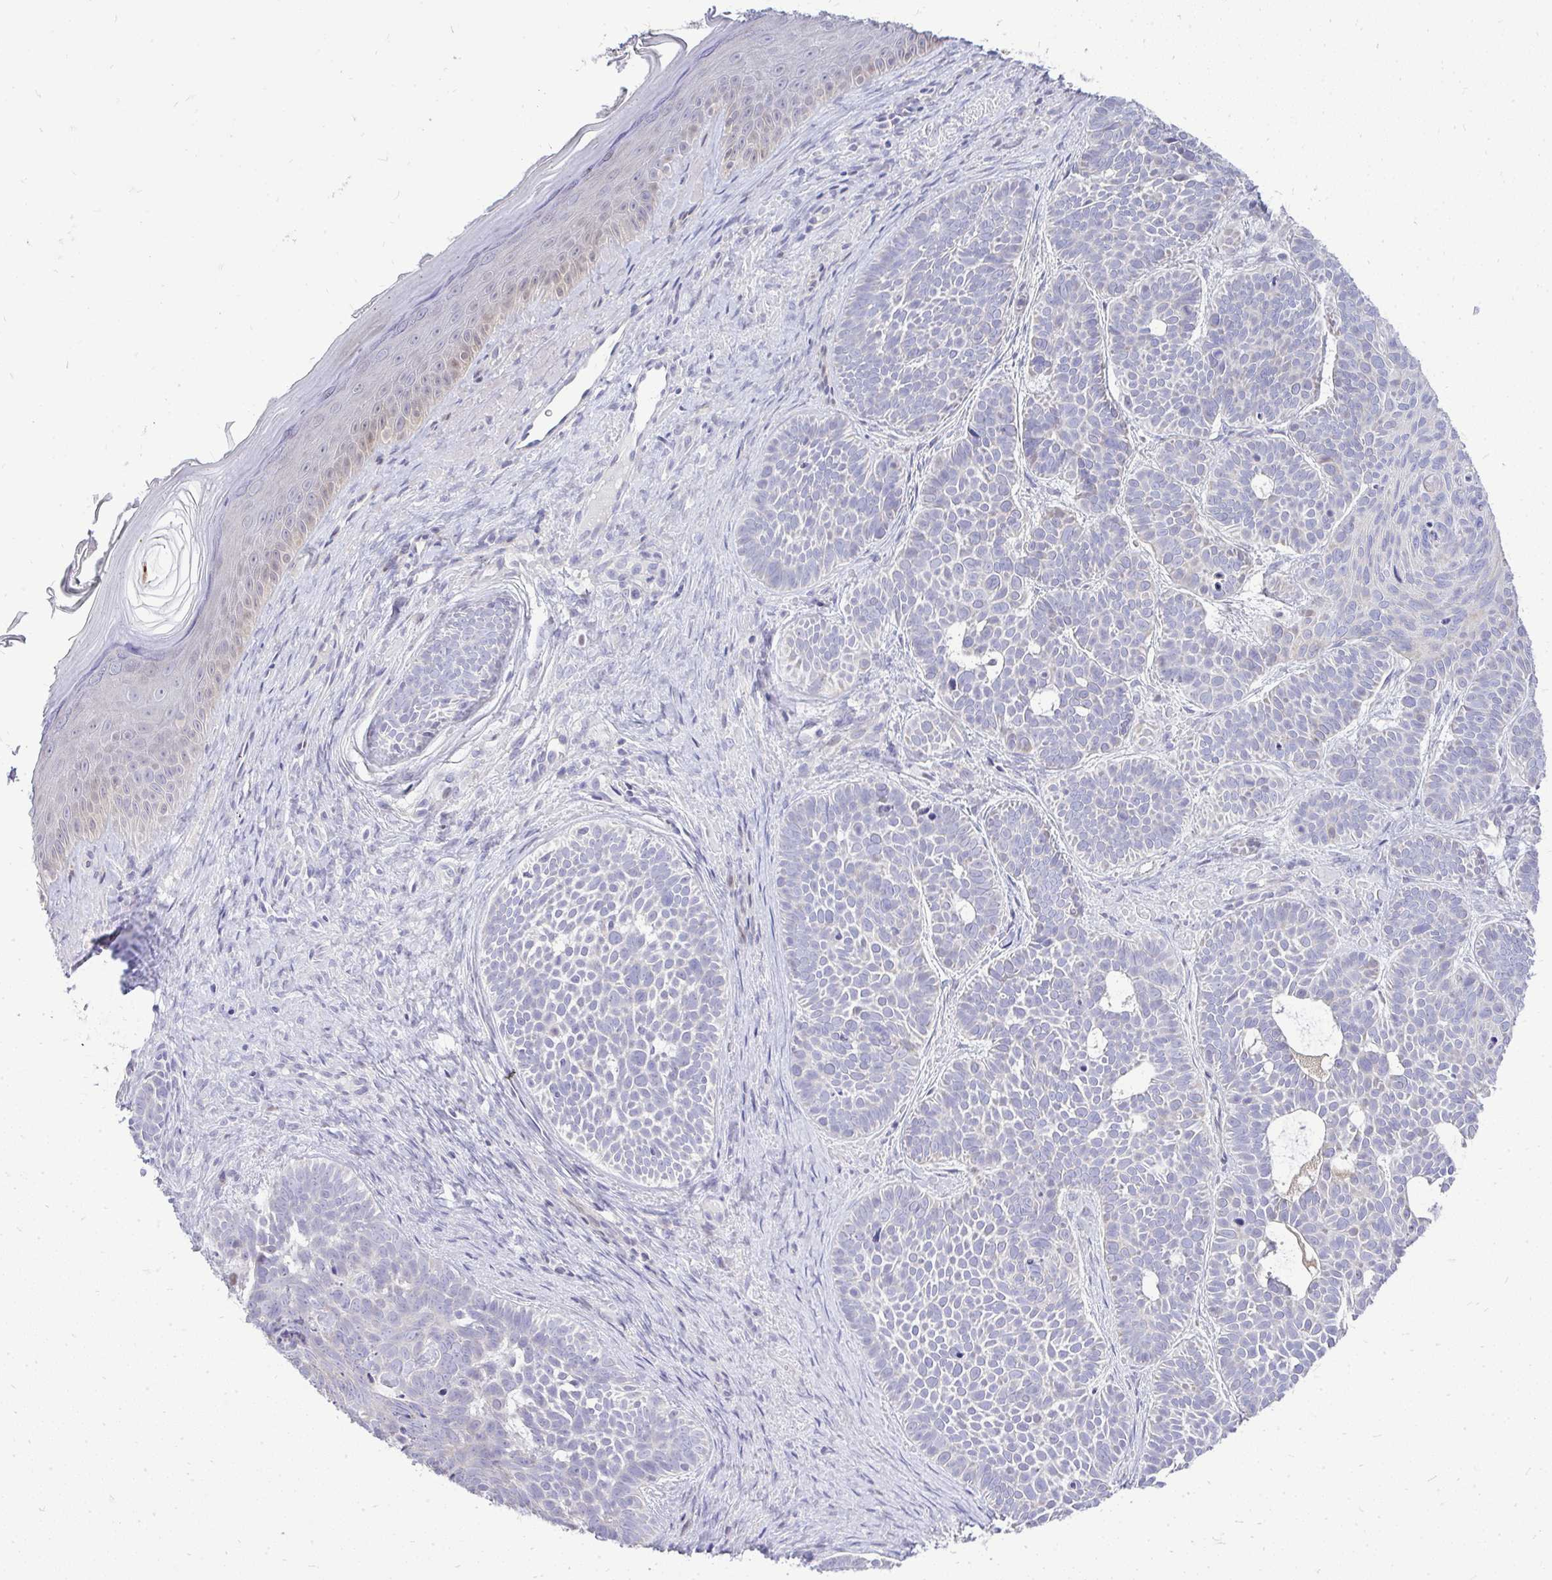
{"staining": {"intensity": "negative", "quantity": "none", "location": "none"}, "tissue": "skin cancer", "cell_type": "Tumor cells", "image_type": "cancer", "snomed": [{"axis": "morphology", "description": "Basal cell carcinoma"}, {"axis": "topography", "description": "Skin"}], "caption": "This is an IHC micrograph of skin cancer. There is no staining in tumor cells.", "gene": "OR8D1", "patient": {"sex": "male", "age": 81}}